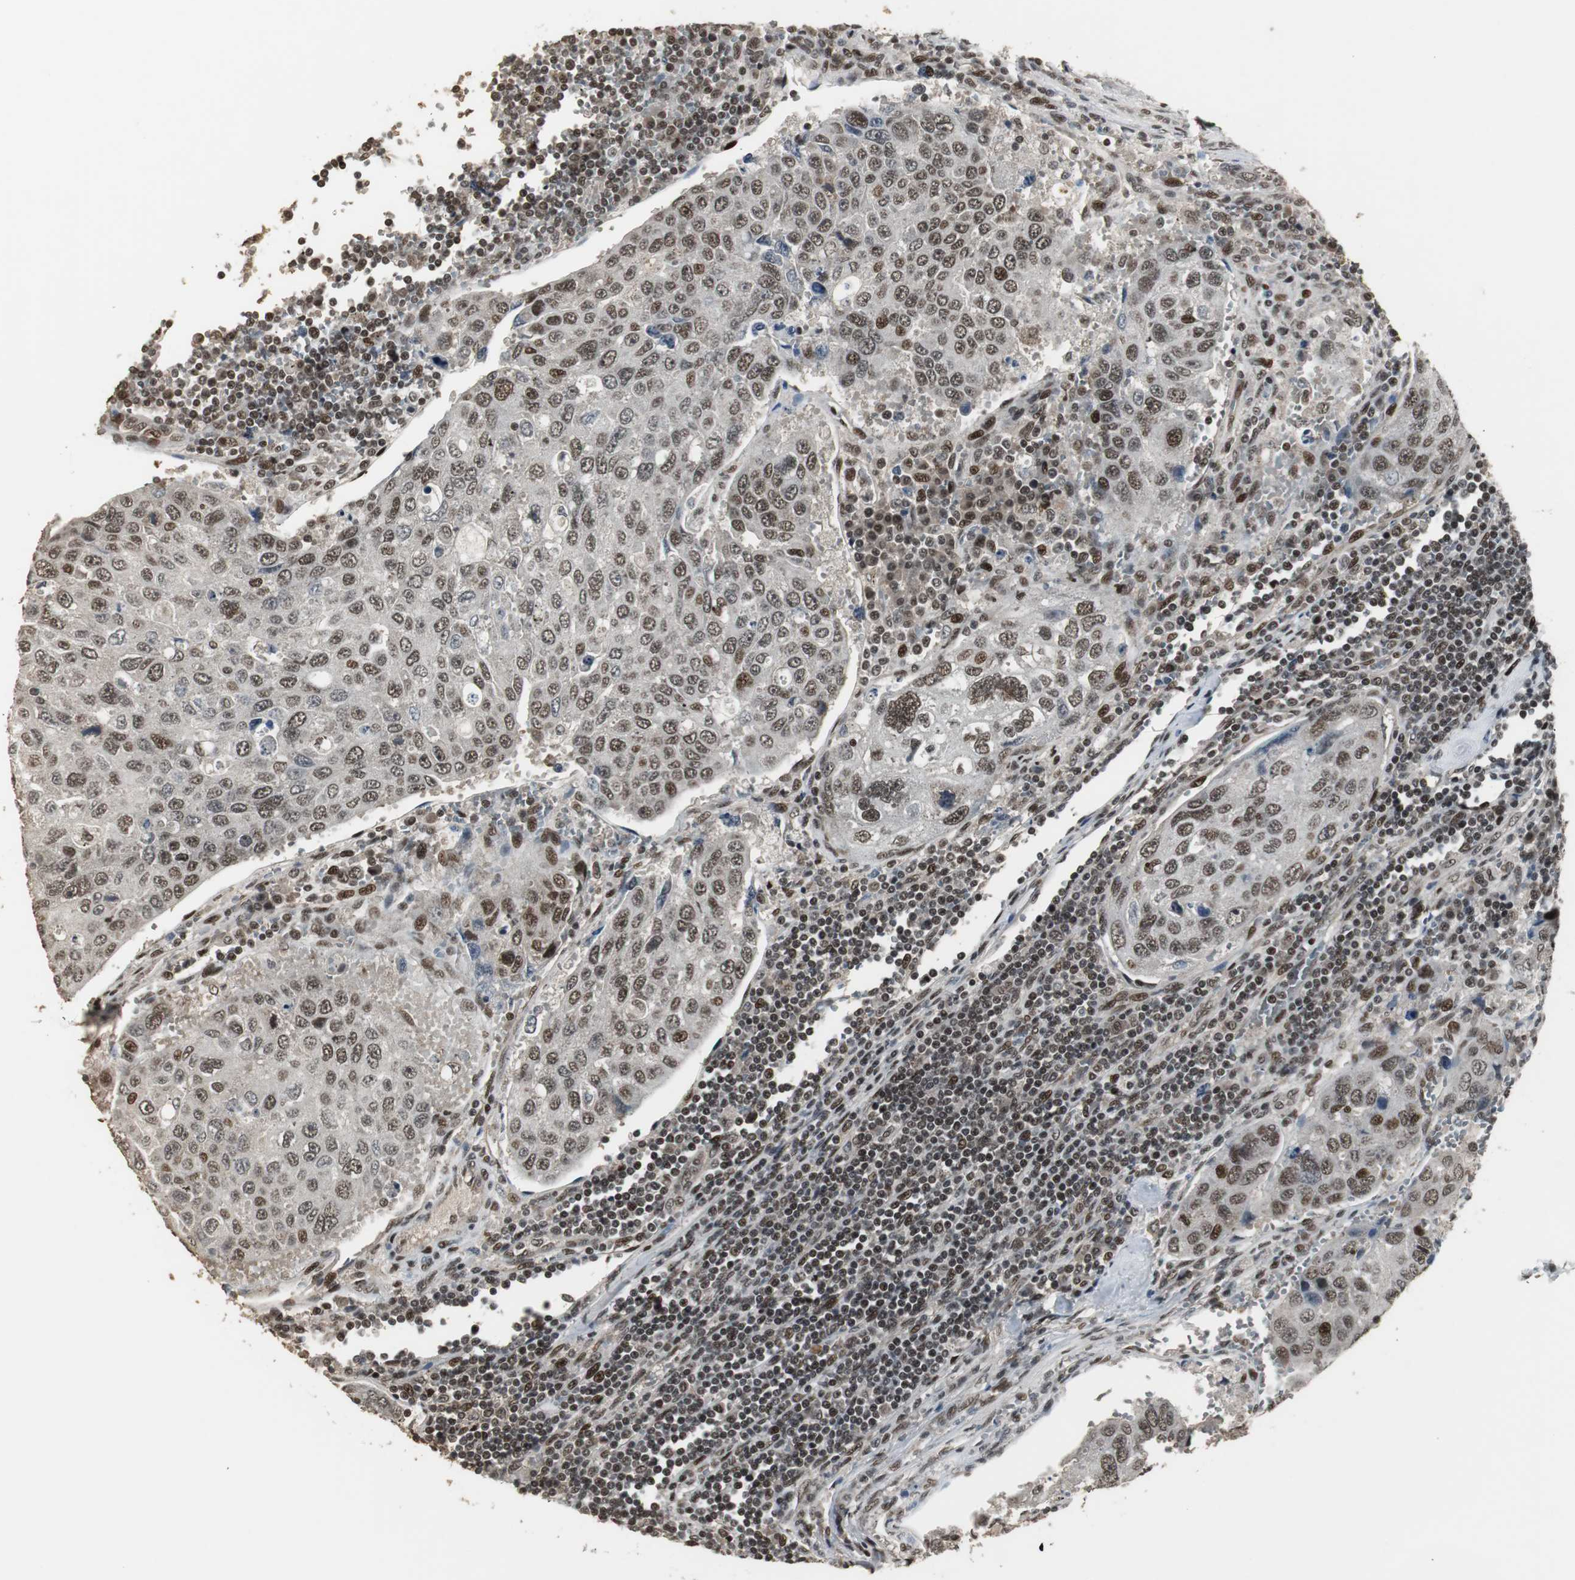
{"staining": {"intensity": "moderate", "quantity": ">75%", "location": "nuclear"}, "tissue": "urothelial cancer", "cell_type": "Tumor cells", "image_type": "cancer", "snomed": [{"axis": "morphology", "description": "Urothelial carcinoma, High grade"}, {"axis": "topography", "description": "Lymph node"}, {"axis": "topography", "description": "Urinary bladder"}], "caption": "An image showing moderate nuclear expression in approximately >75% of tumor cells in urothelial cancer, as visualized by brown immunohistochemical staining.", "gene": "TAF5", "patient": {"sex": "male", "age": 51}}